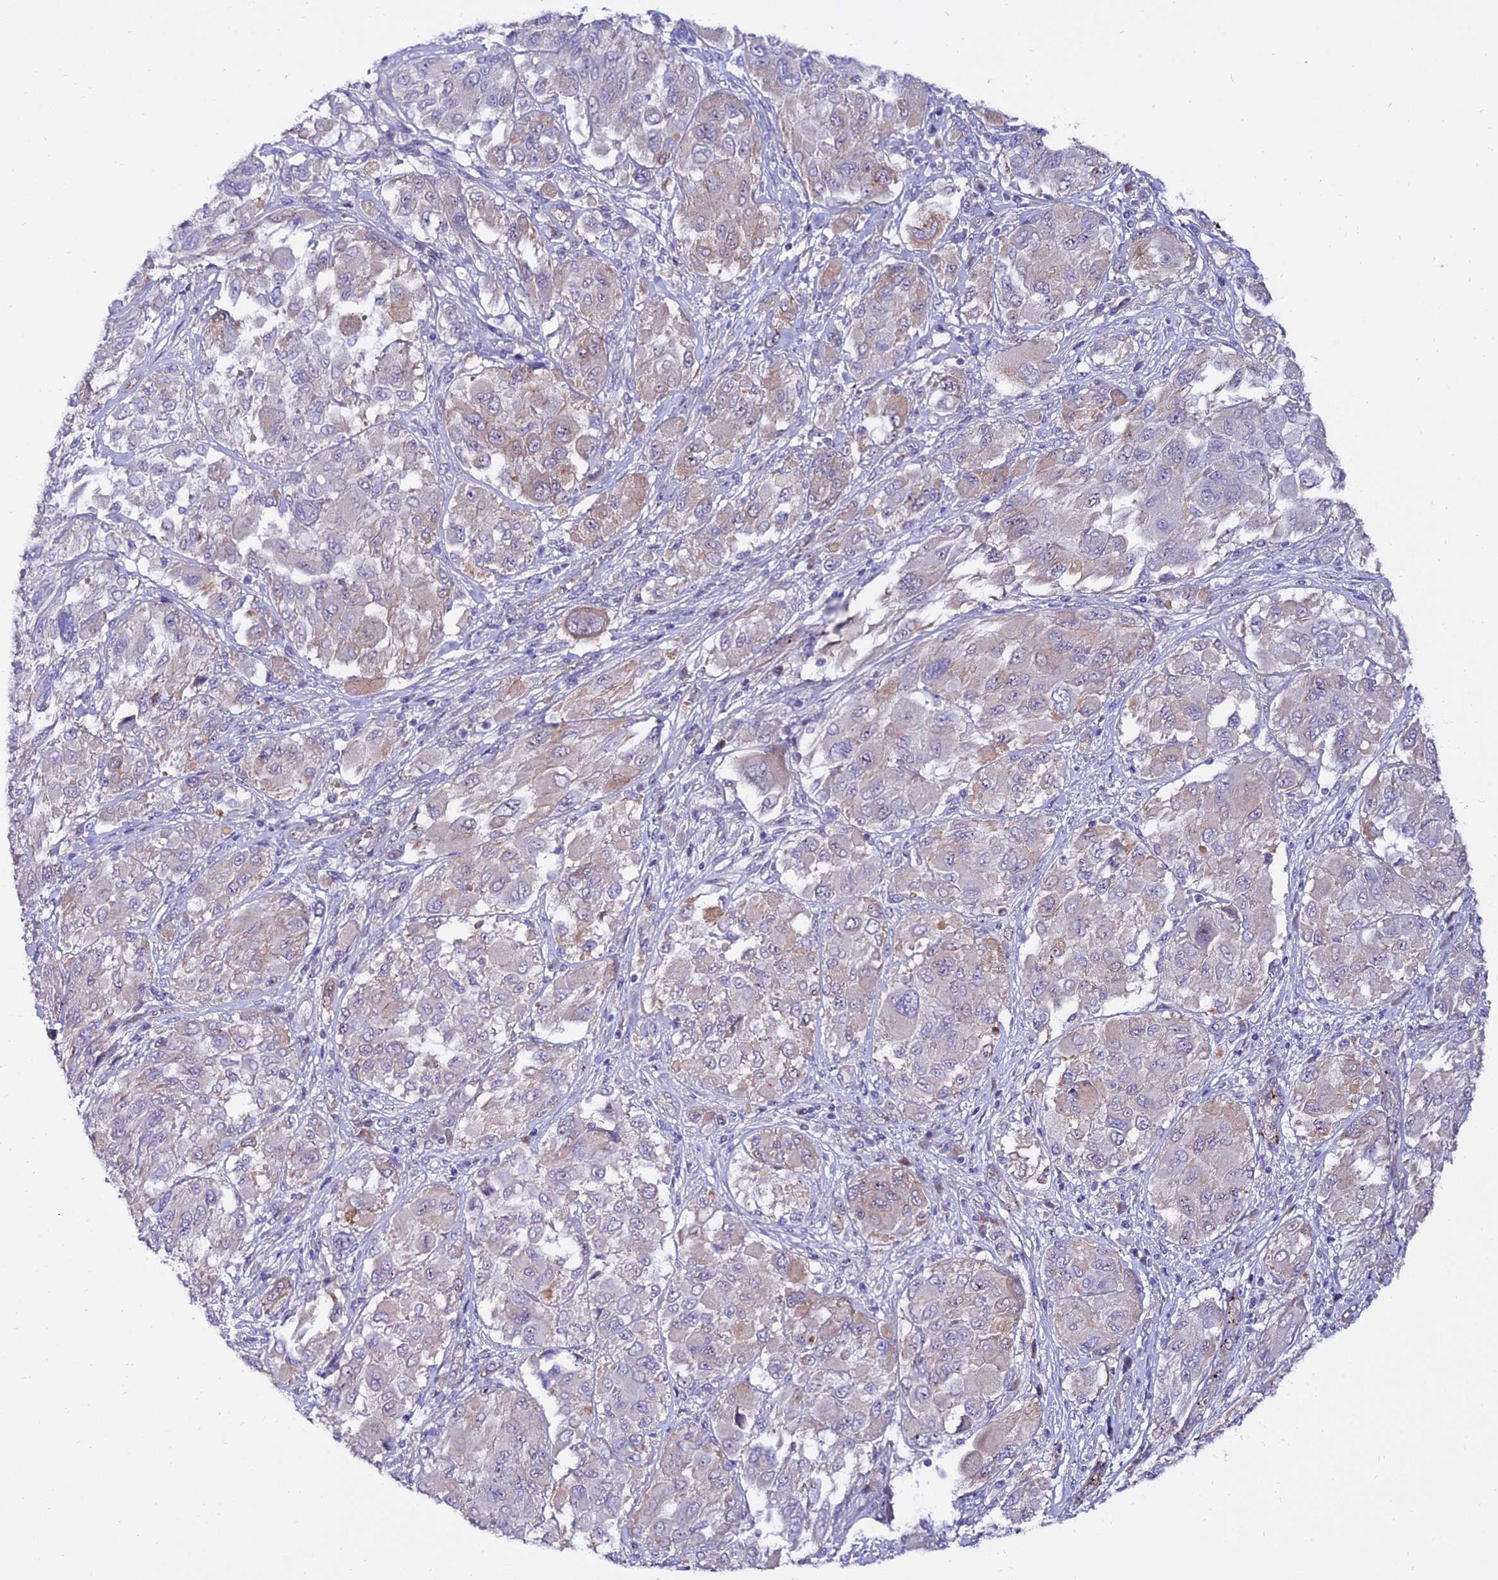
{"staining": {"intensity": "weak", "quantity": "<25%", "location": "cytoplasmic/membranous"}, "tissue": "melanoma", "cell_type": "Tumor cells", "image_type": "cancer", "snomed": [{"axis": "morphology", "description": "Malignant melanoma, NOS"}, {"axis": "topography", "description": "Skin"}], "caption": "Tumor cells show no significant staining in malignant melanoma. (Brightfield microscopy of DAB (3,3'-diaminobenzidine) IHC at high magnification).", "gene": "ALDH3B2", "patient": {"sex": "female", "age": 91}}